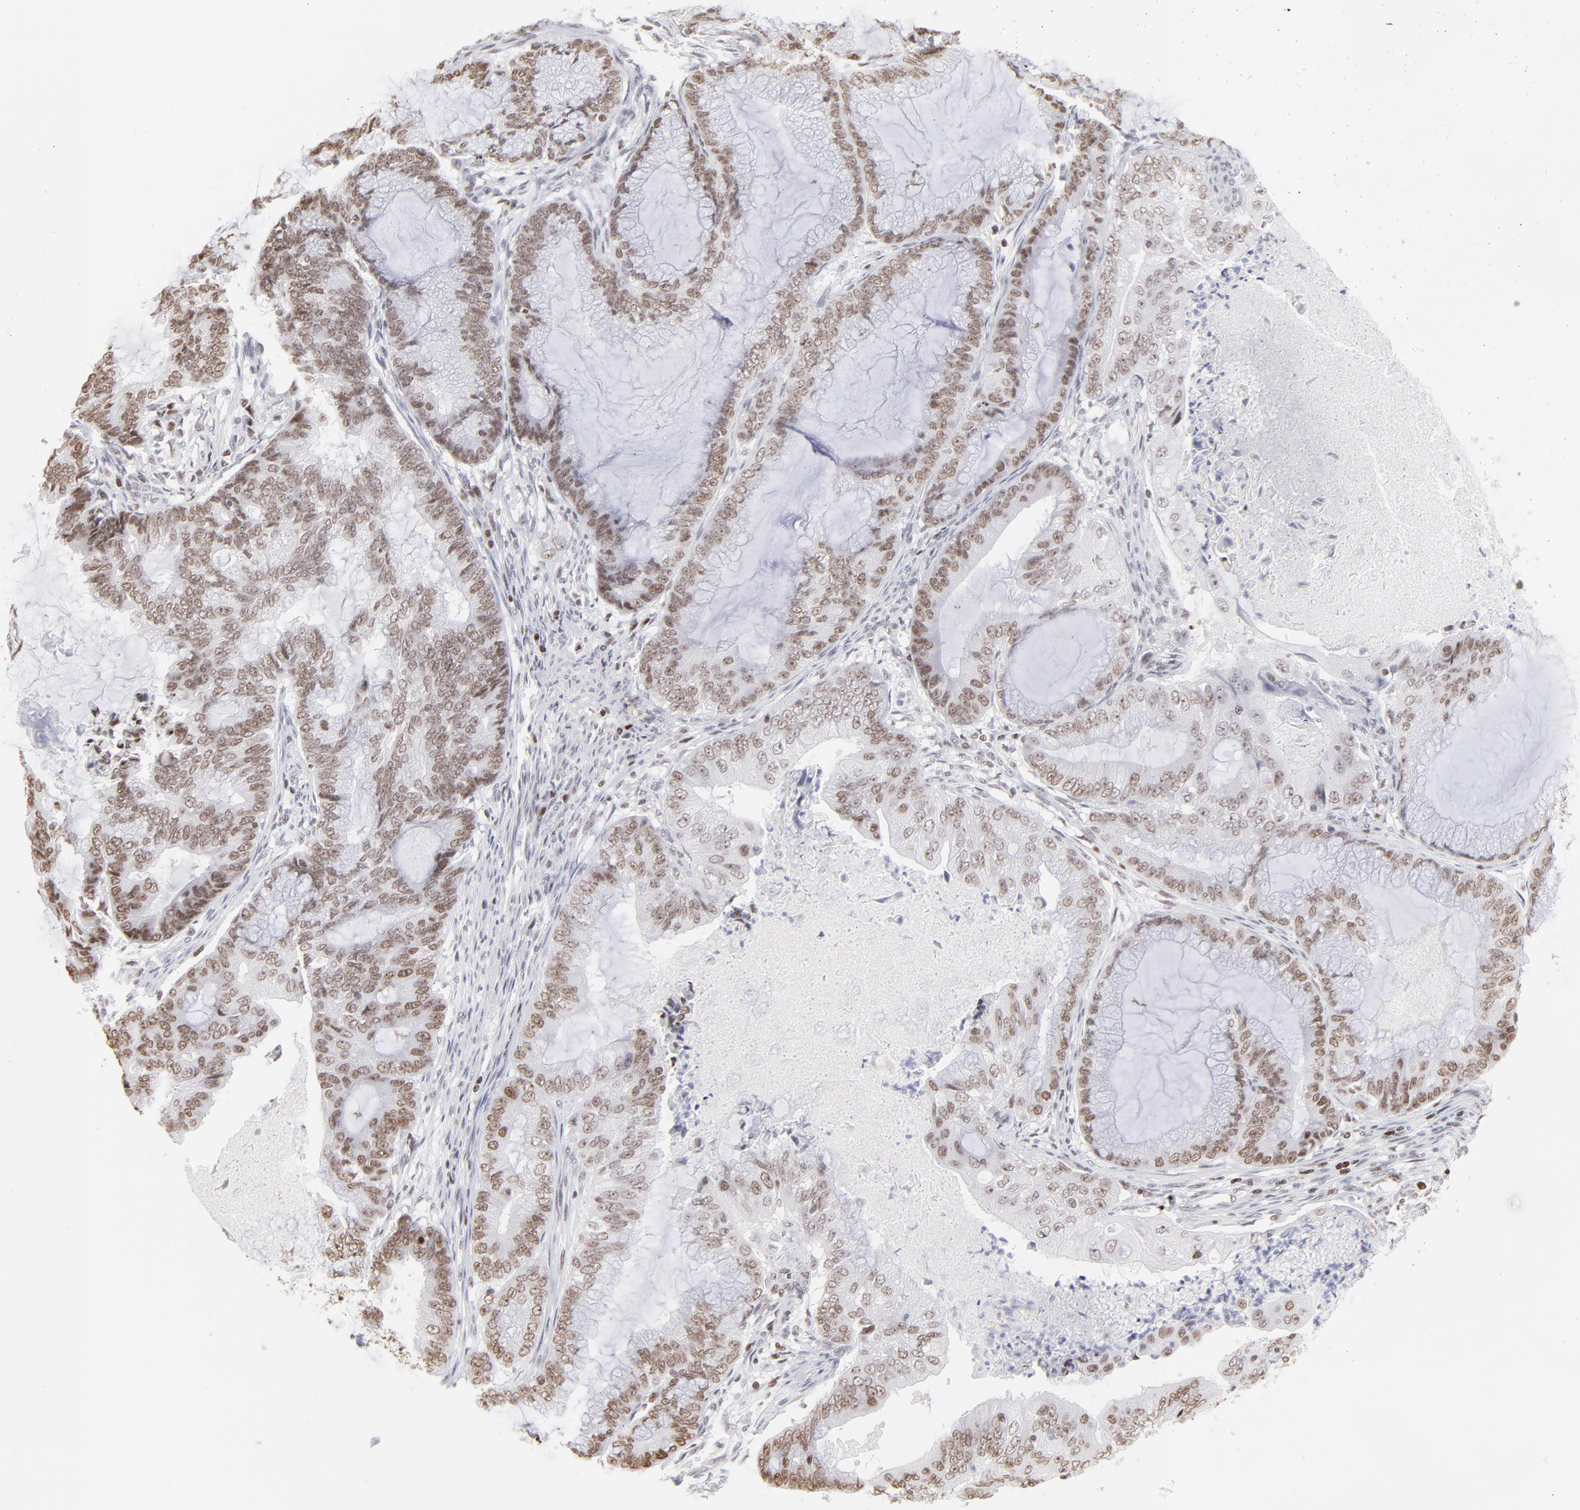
{"staining": {"intensity": "moderate", "quantity": ">75%", "location": "nuclear"}, "tissue": "endometrial cancer", "cell_type": "Tumor cells", "image_type": "cancer", "snomed": [{"axis": "morphology", "description": "Adenocarcinoma, NOS"}, {"axis": "topography", "description": "Endometrium"}], "caption": "Protein expression analysis of human endometrial cancer reveals moderate nuclear expression in about >75% of tumor cells. (brown staining indicates protein expression, while blue staining denotes nuclei).", "gene": "PARP1", "patient": {"sex": "female", "age": 63}}